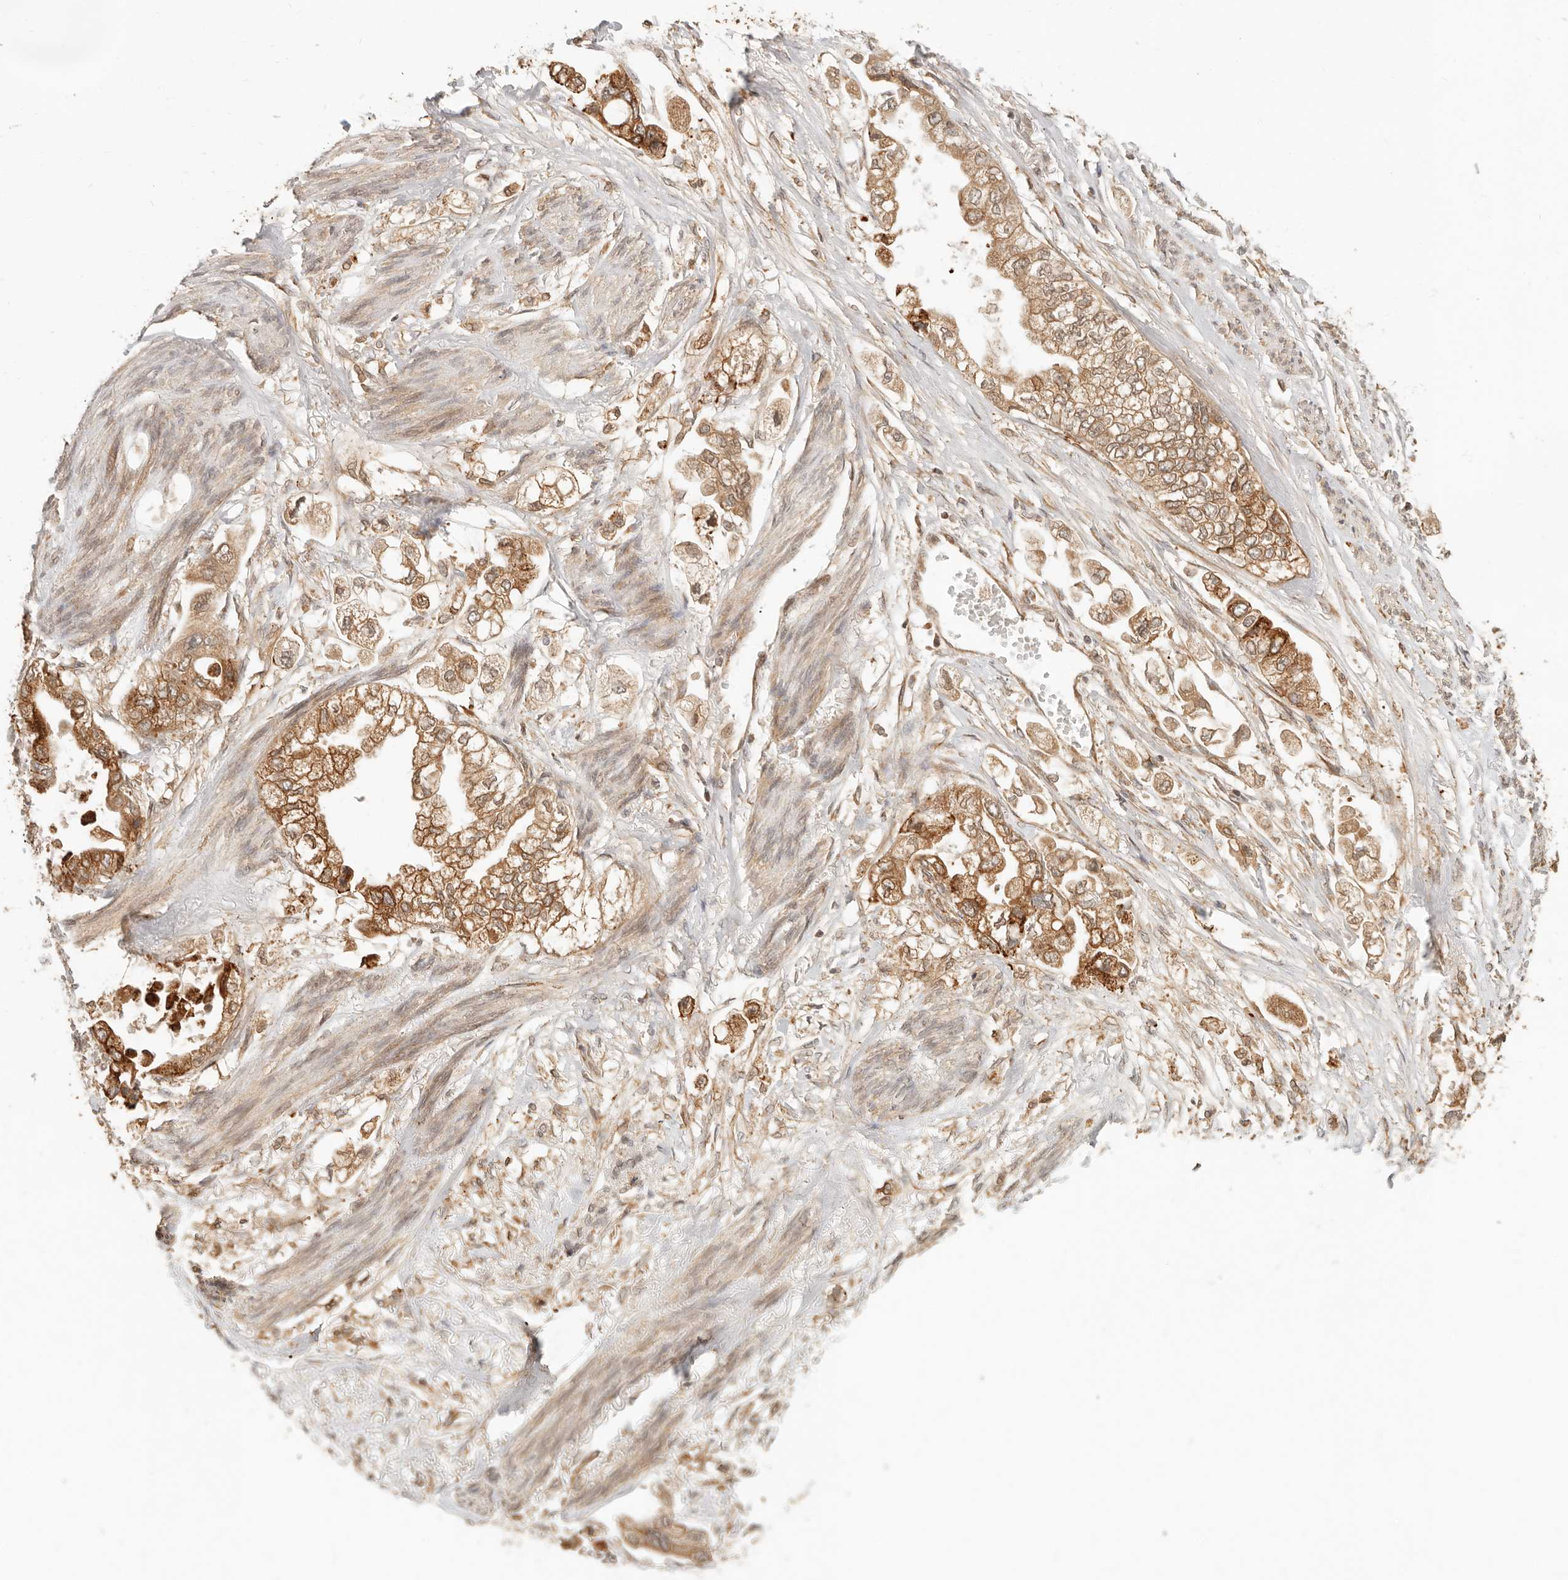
{"staining": {"intensity": "moderate", "quantity": ">75%", "location": "cytoplasmic/membranous"}, "tissue": "stomach cancer", "cell_type": "Tumor cells", "image_type": "cancer", "snomed": [{"axis": "morphology", "description": "Adenocarcinoma, NOS"}, {"axis": "topography", "description": "Stomach"}], "caption": "Immunohistochemical staining of stomach cancer (adenocarcinoma) reveals medium levels of moderate cytoplasmic/membranous positivity in about >75% of tumor cells. The protein of interest is shown in brown color, while the nuclei are stained blue.", "gene": "BAALC", "patient": {"sex": "male", "age": 62}}